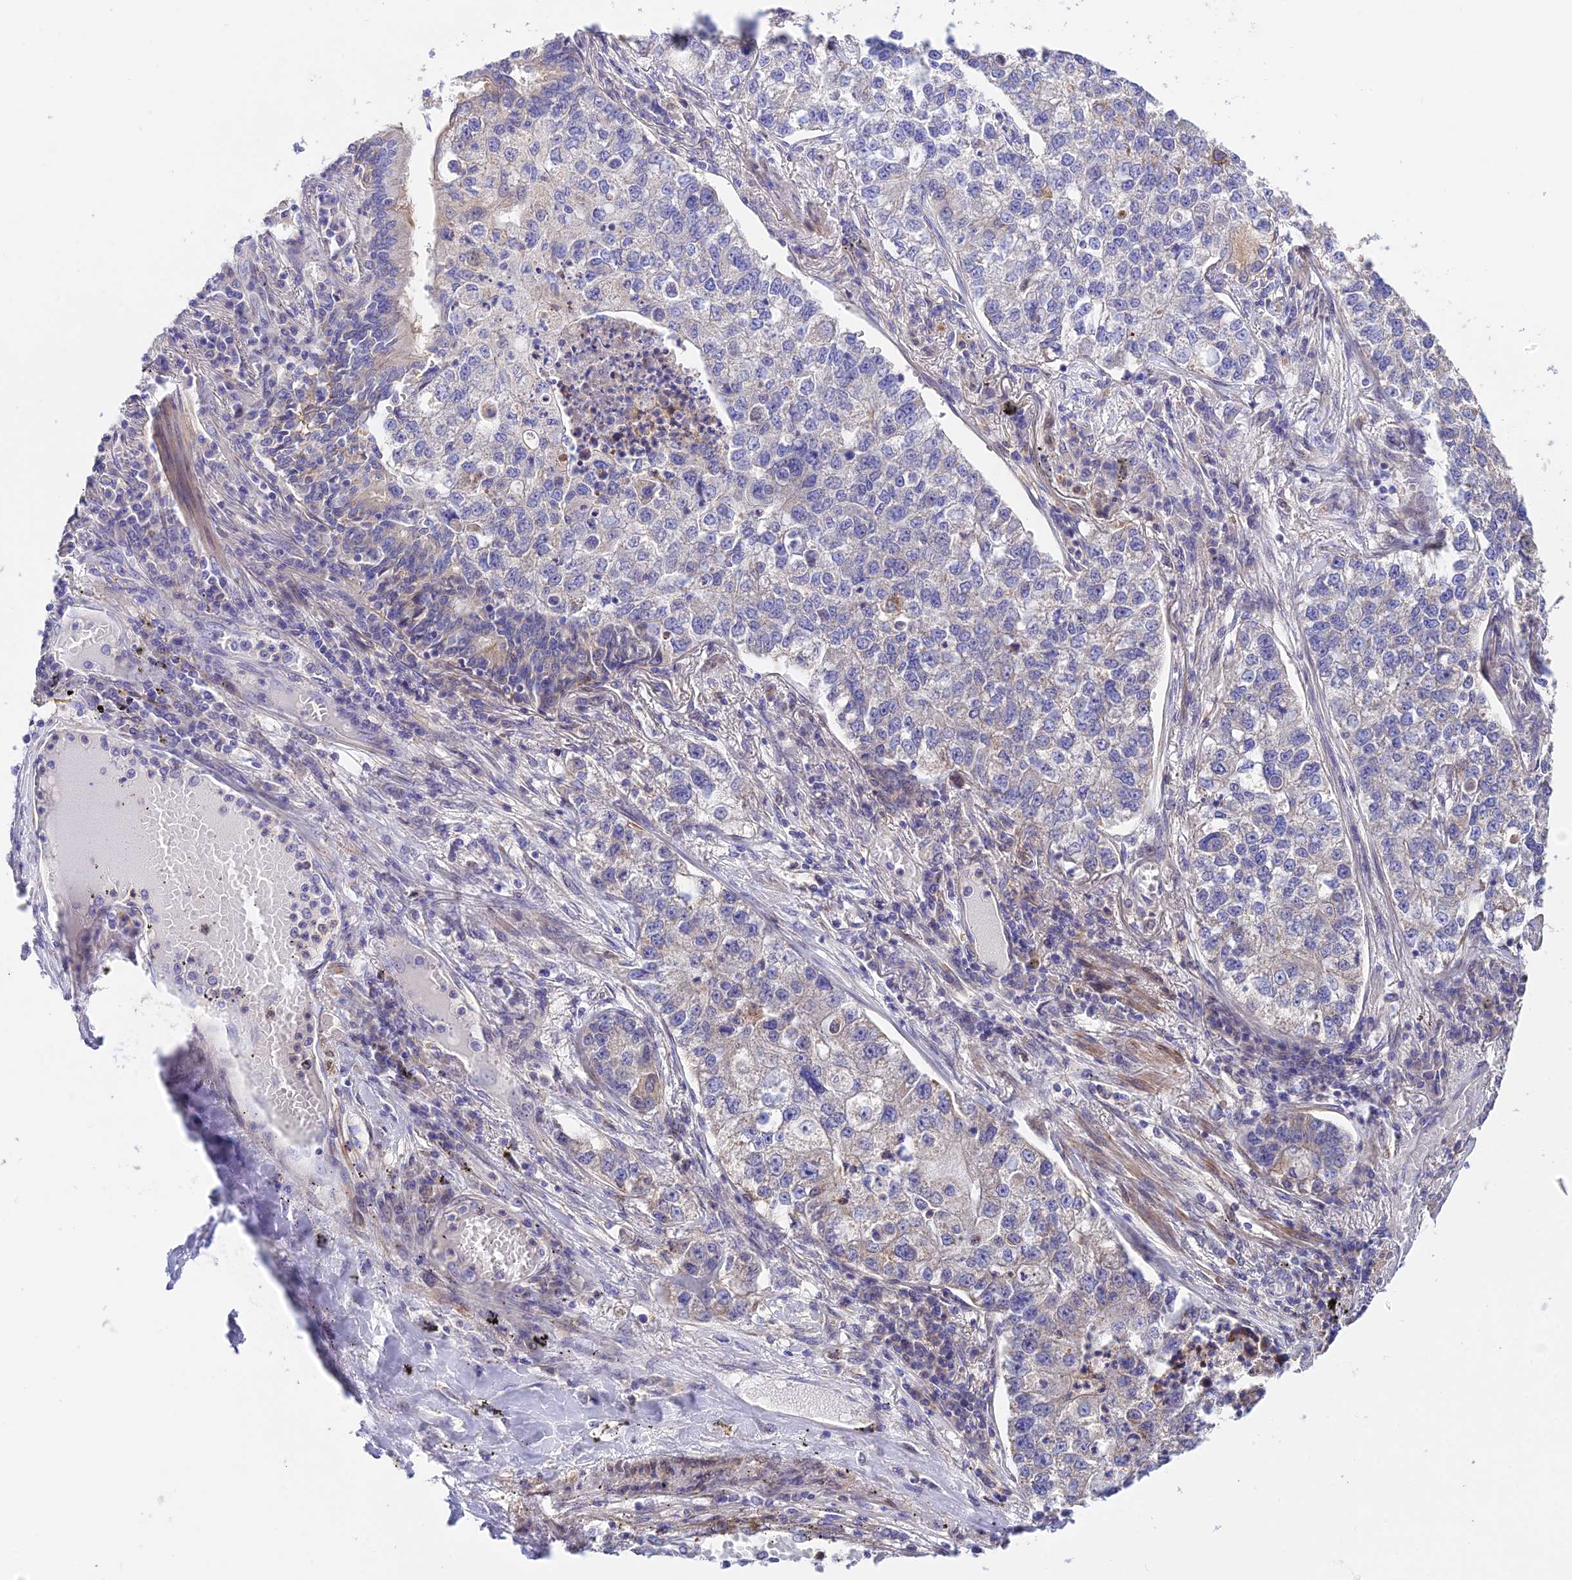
{"staining": {"intensity": "negative", "quantity": "none", "location": "none"}, "tissue": "lung cancer", "cell_type": "Tumor cells", "image_type": "cancer", "snomed": [{"axis": "morphology", "description": "Adenocarcinoma, NOS"}, {"axis": "topography", "description": "Lung"}], "caption": "Immunohistochemistry image of neoplastic tissue: human lung cancer stained with DAB demonstrates no significant protein expression in tumor cells.", "gene": "TRIM43B", "patient": {"sex": "male", "age": 49}}